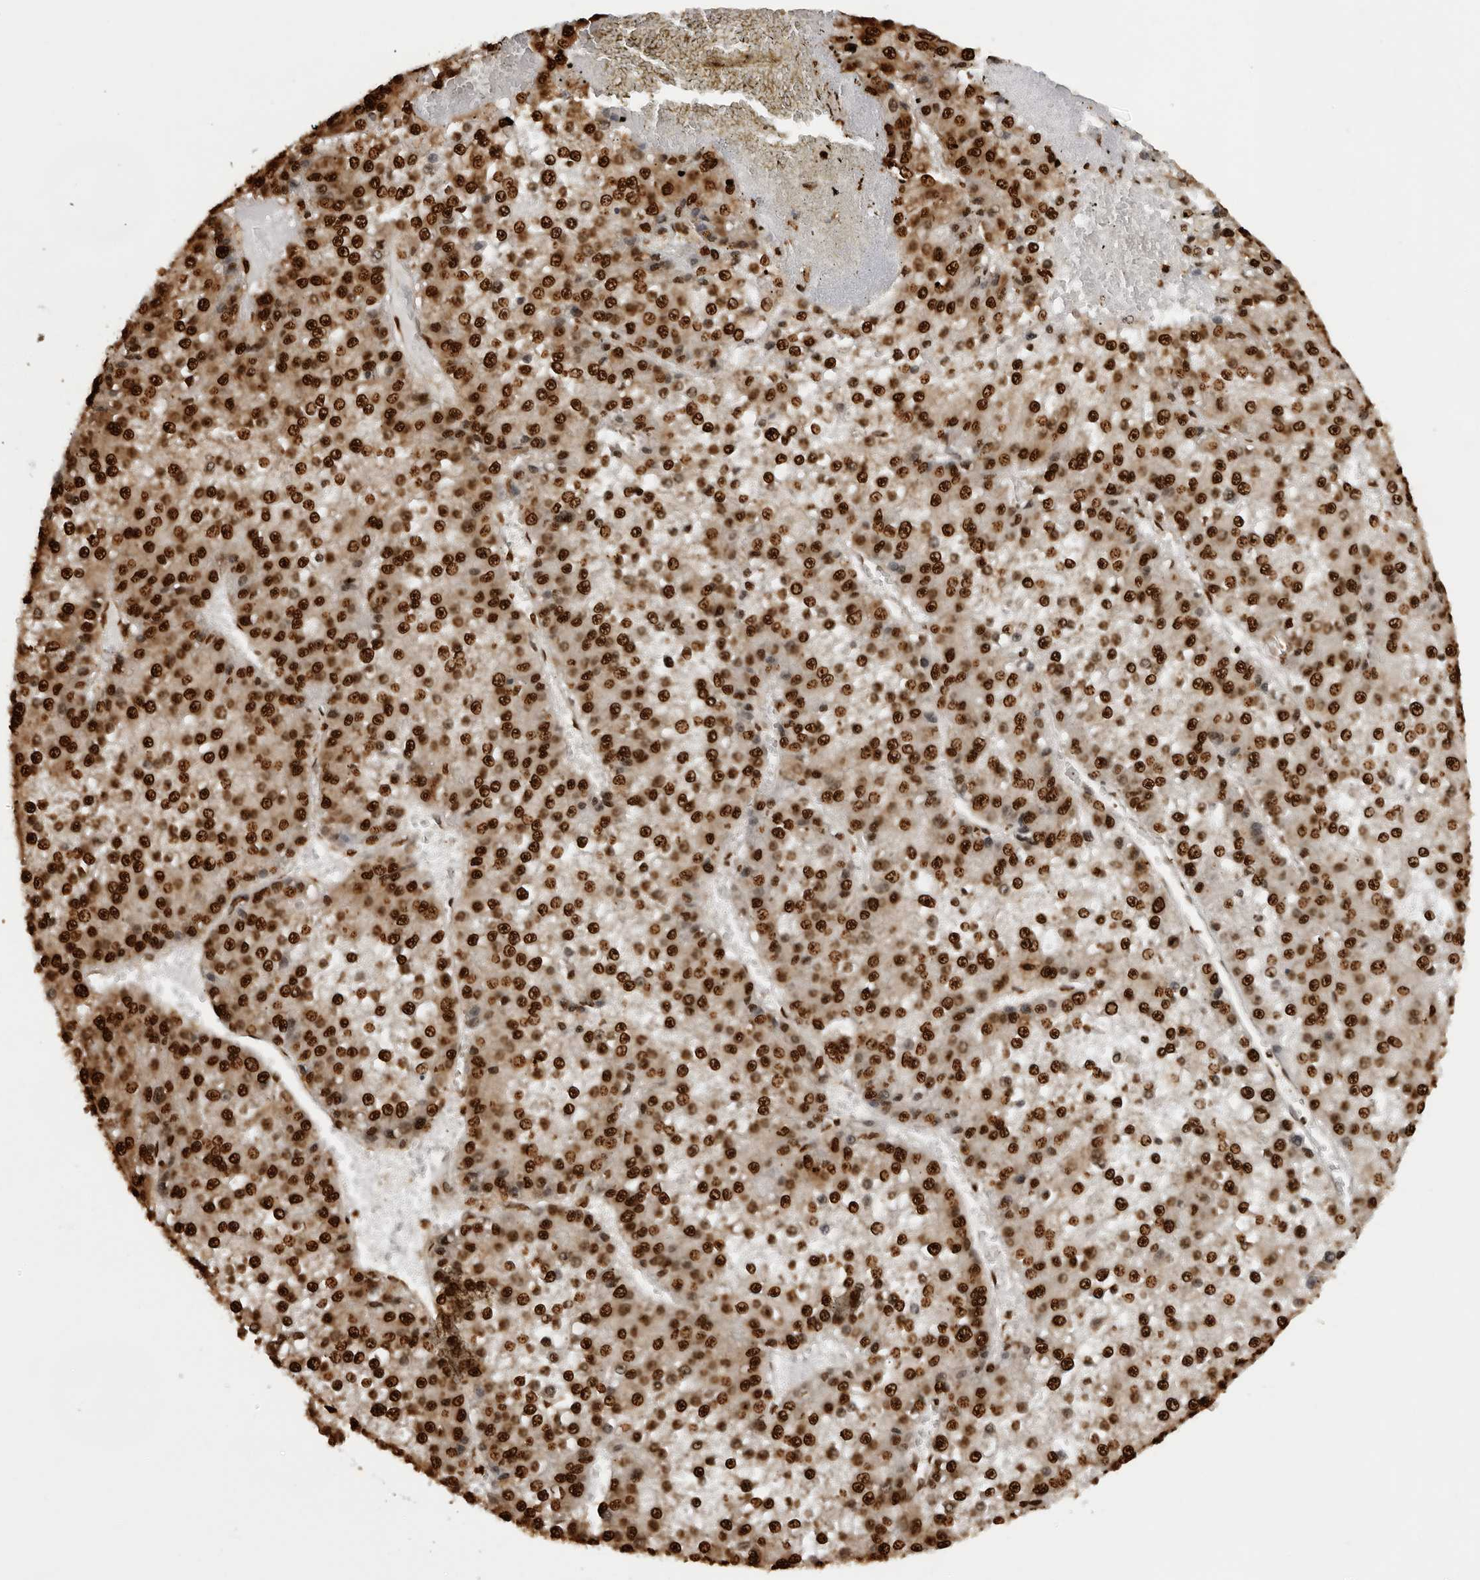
{"staining": {"intensity": "strong", "quantity": ">75%", "location": "nuclear"}, "tissue": "liver cancer", "cell_type": "Tumor cells", "image_type": "cancer", "snomed": [{"axis": "morphology", "description": "Carcinoma, Hepatocellular, NOS"}, {"axis": "topography", "description": "Liver"}], "caption": "This photomicrograph demonstrates immunohistochemistry (IHC) staining of hepatocellular carcinoma (liver), with high strong nuclear positivity in approximately >75% of tumor cells.", "gene": "ZFP91", "patient": {"sex": "female", "age": 73}}